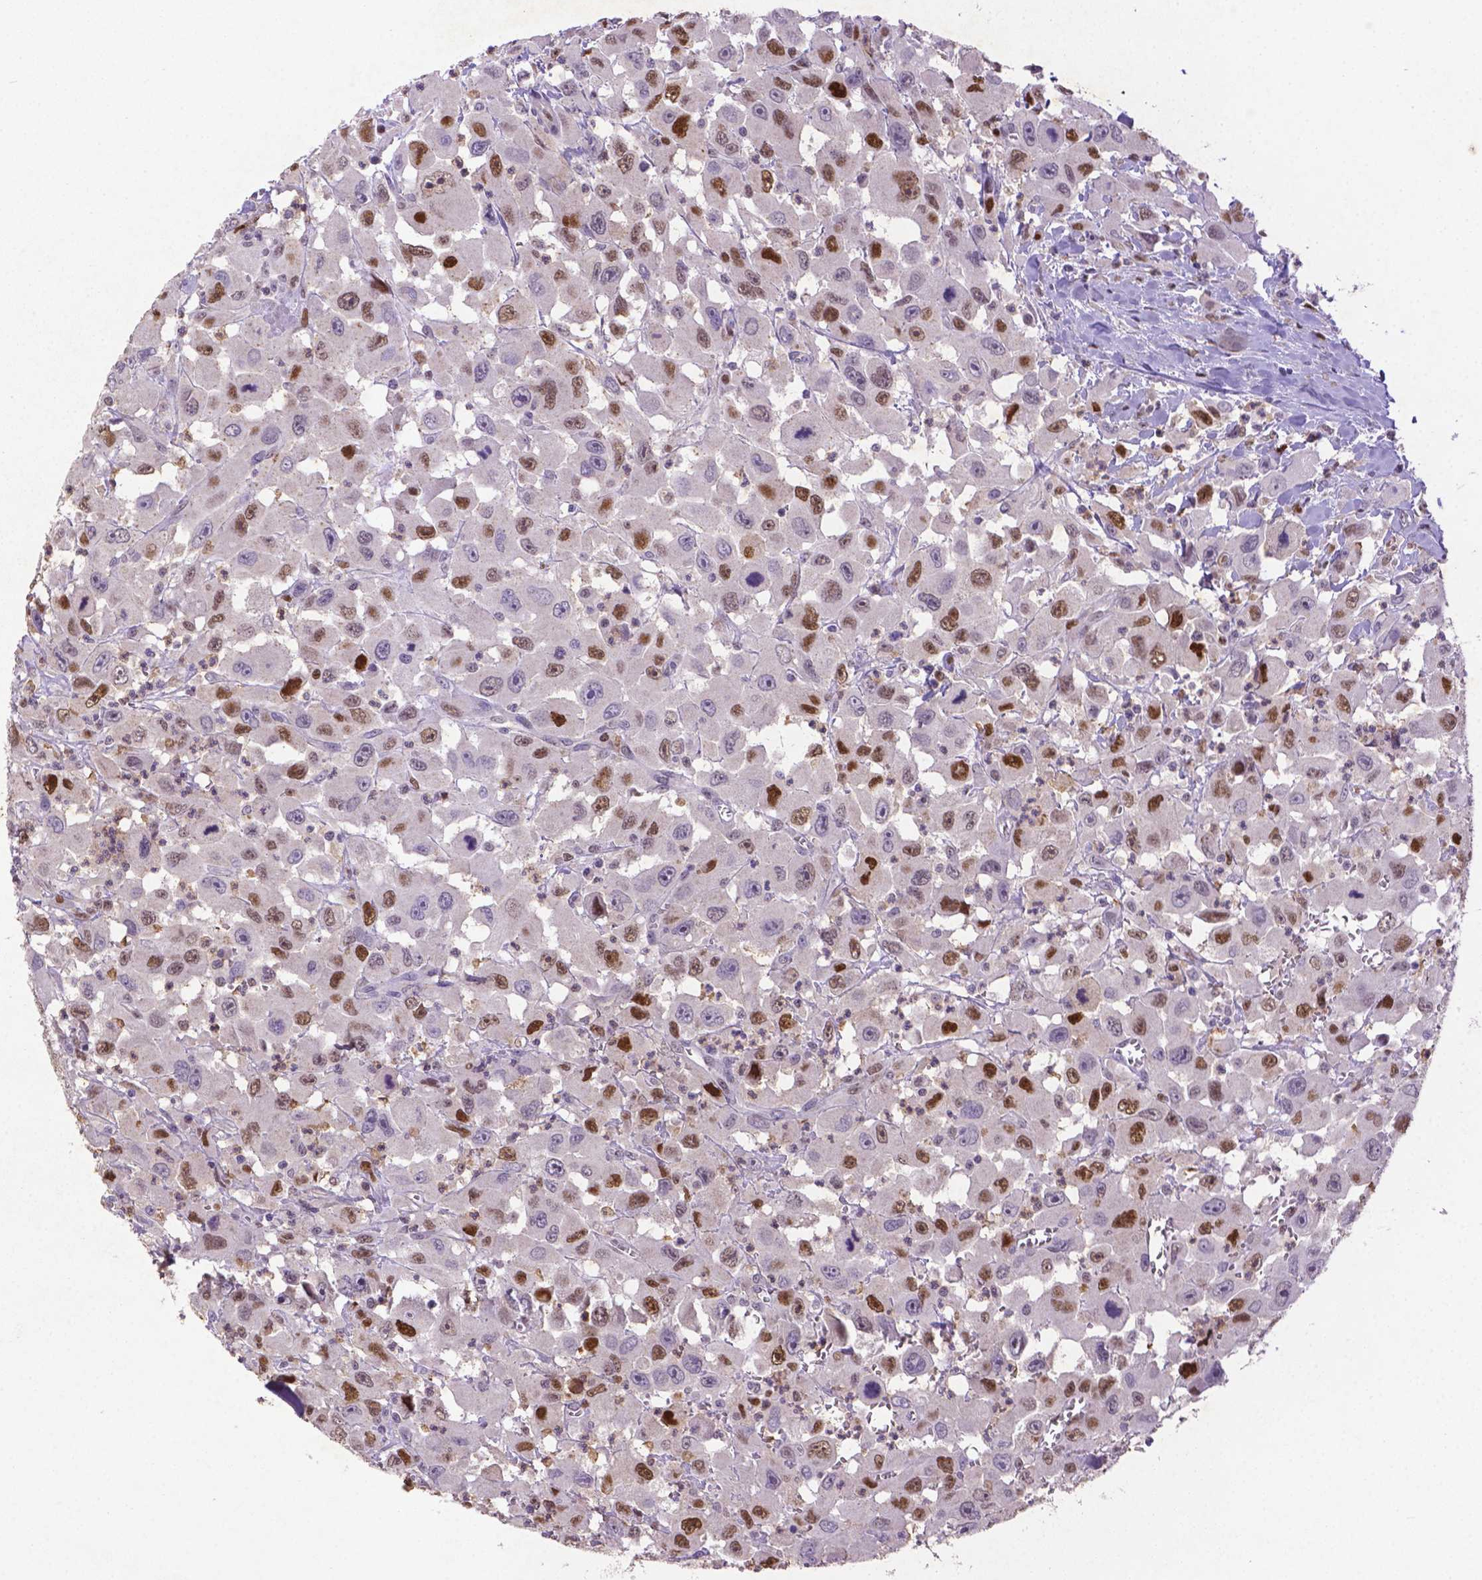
{"staining": {"intensity": "moderate", "quantity": "25%-75%", "location": "nuclear"}, "tissue": "head and neck cancer", "cell_type": "Tumor cells", "image_type": "cancer", "snomed": [{"axis": "morphology", "description": "Squamous cell carcinoma, NOS"}, {"axis": "morphology", "description": "Squamous cell carcinoma, metastatic, NOS"}, {"axis": "topography", "description": "Oral tissue"}, {"axis": "topography", "description": "Head-Neck"}], "caption": "Brown immunohistochemical staining in human head and neck cancer (squamous cell carcinoma) exhibits moderate nuclear staining in about 25%-75% of tumor cells.", "gene": "CDKN1A", "patient": {"sex": "female", "age": 85}}